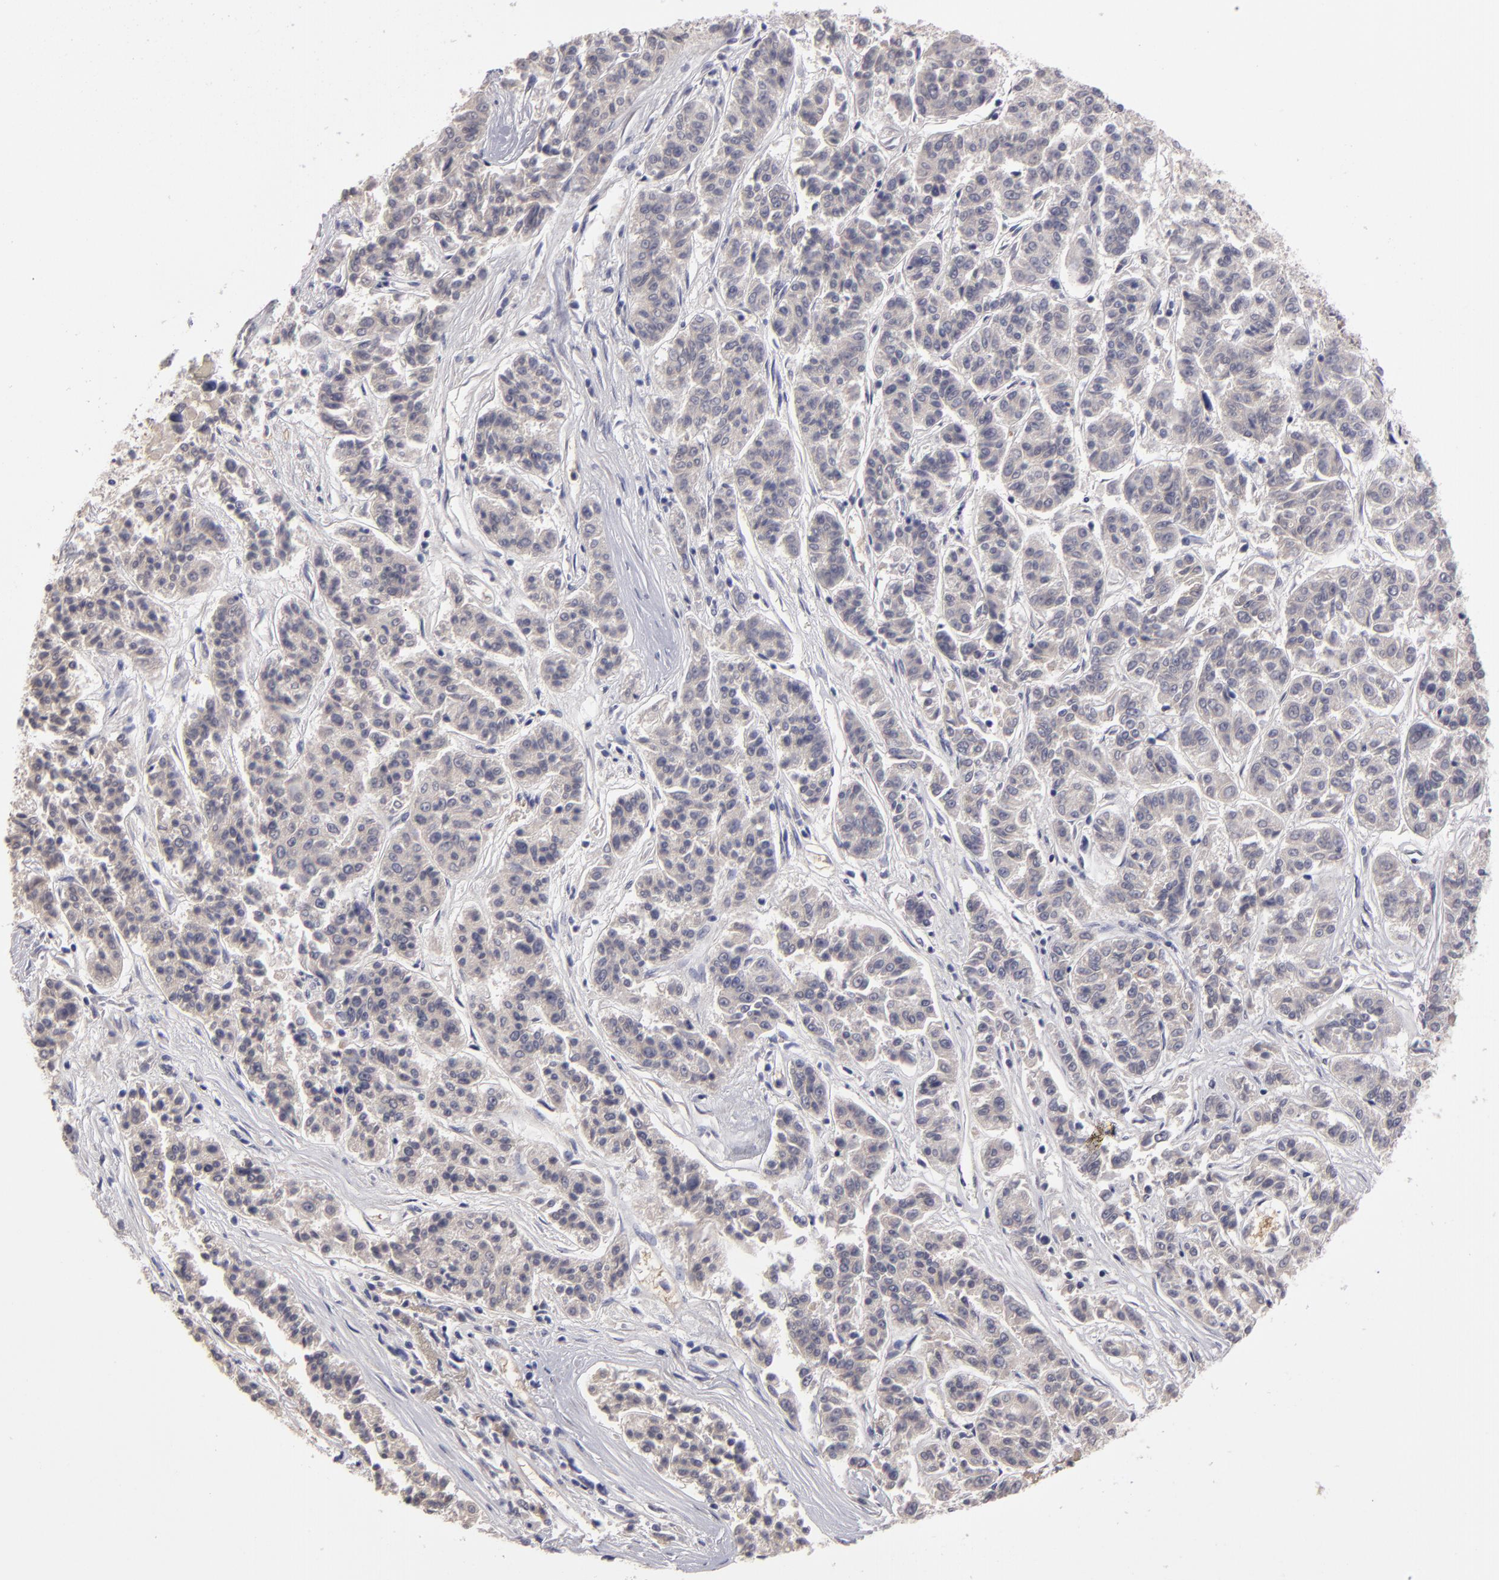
{"staining": {"intensity": "moderate", "quantity": "<25%", "location": "cytoplasmic/membranous"}, "tissue": "lung cancer", "cell_type": "Tumor cells", "image_type": "cancer", "snomed": [{"axis": "morphology", "description": "Adenocarcinoma, NOS"}, {"axis": "topography", "description": "Lung"}], "caption": "The immunohistochemical stain shows moderate cytoplasmic/membranous expression in tumor cells of lung cancer (adenocarcinoma) tissue.", "gene": "ITIH4", "patient": {"sex": "male", "age": 84}}